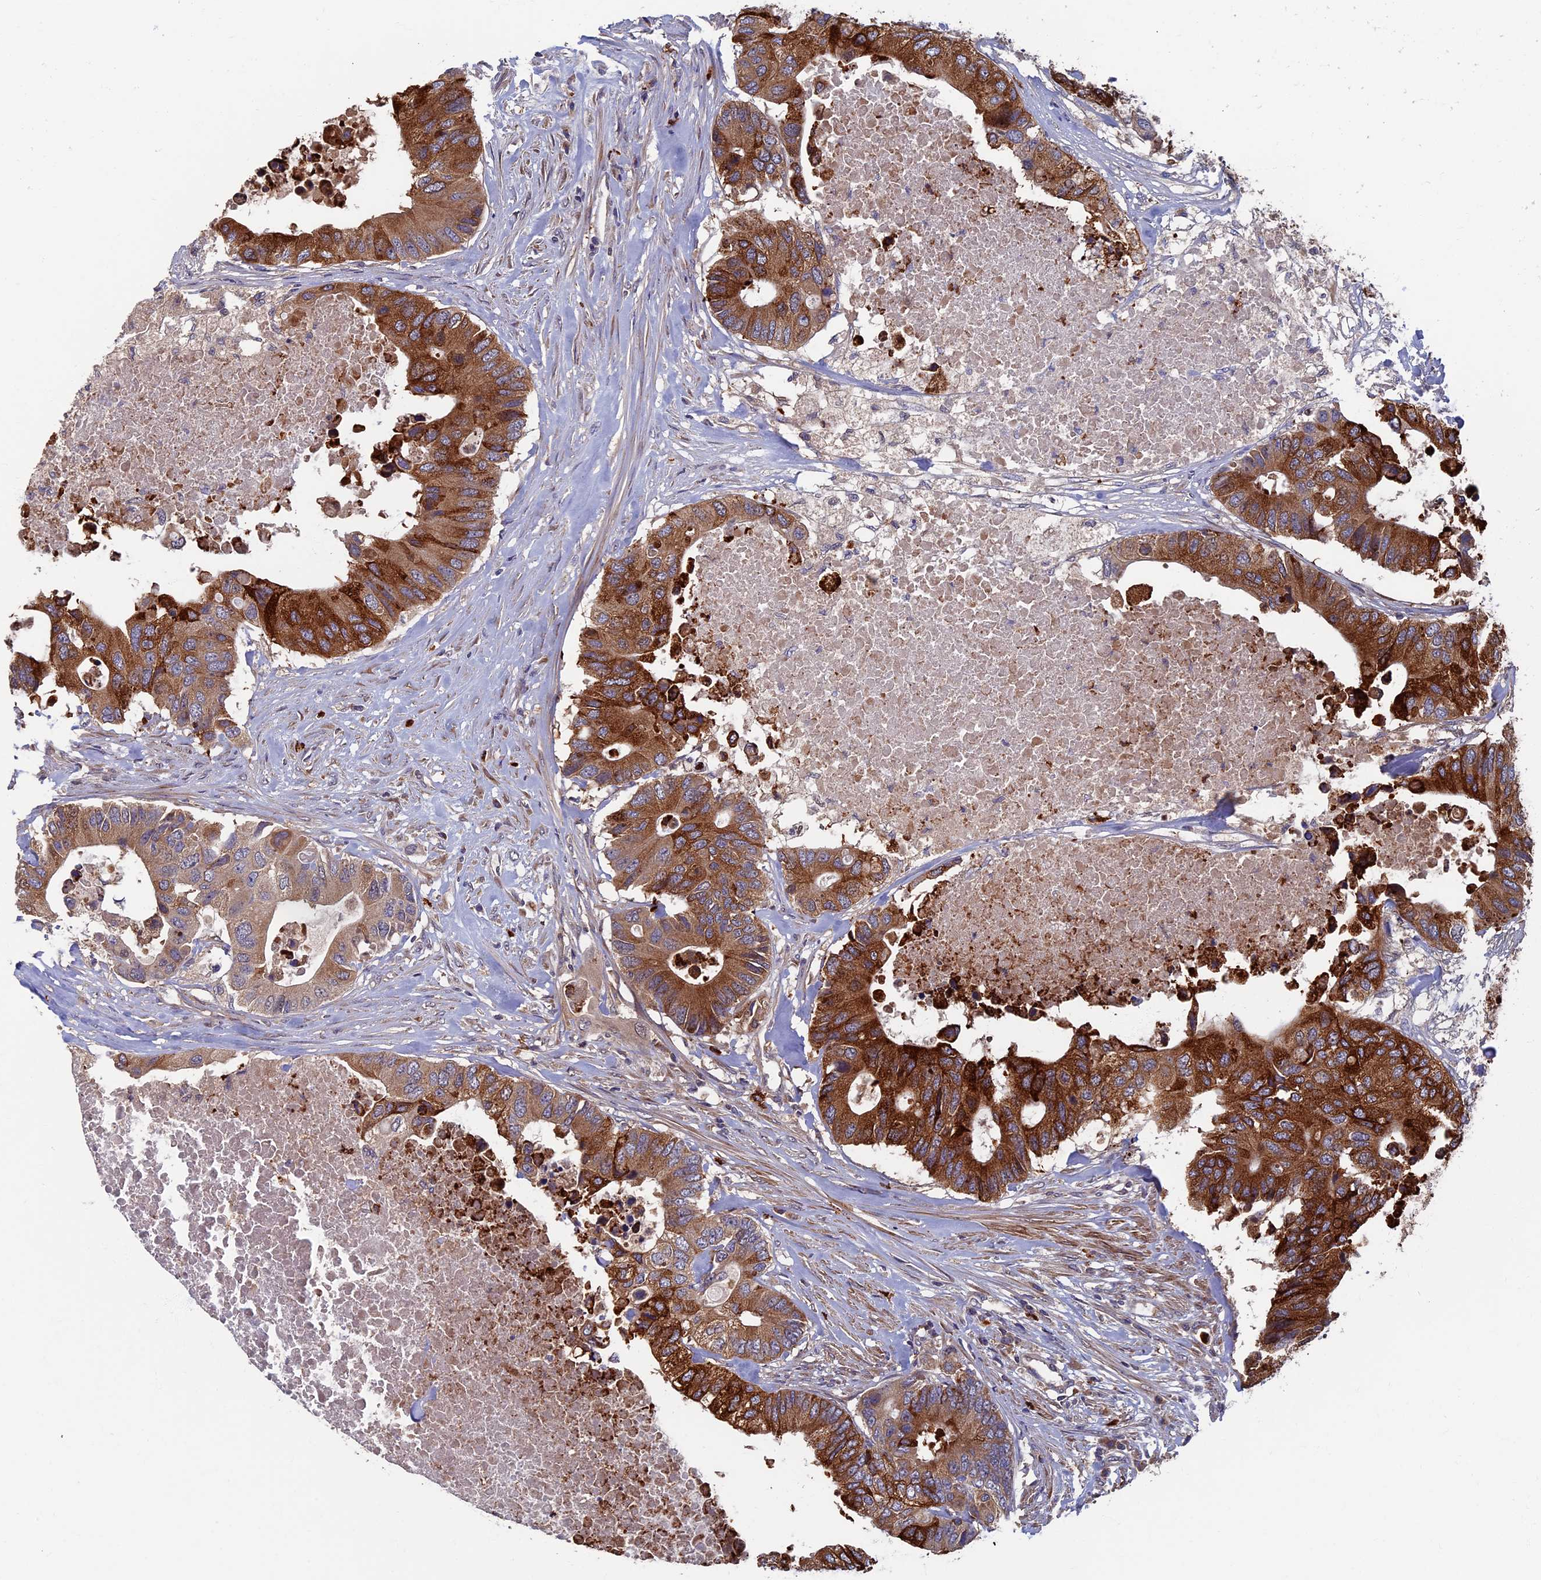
{"staining": {"intensity": "strong", "quantity": ">75%", "location": "cytoplasmic/membranous"}, "tissue": "colorectal cancer", "cell_type": "Tumor cells", "image_type": "cancer", "snomed": [{"axis": "morphology", "description": "Adenocarcinoma, NOS"}, {"axis": "topography", "description": "Colon"}], "caption": "The histopathology image reveals immunohistochemical staining of colorectal cancer (adenocarcinoma). There is strong cytoplasmic/membranous staining is appreciated in approximately >75% of tumor cells.", "gene": "TNK2", "patient": {"sex": "male", "age": 71}}